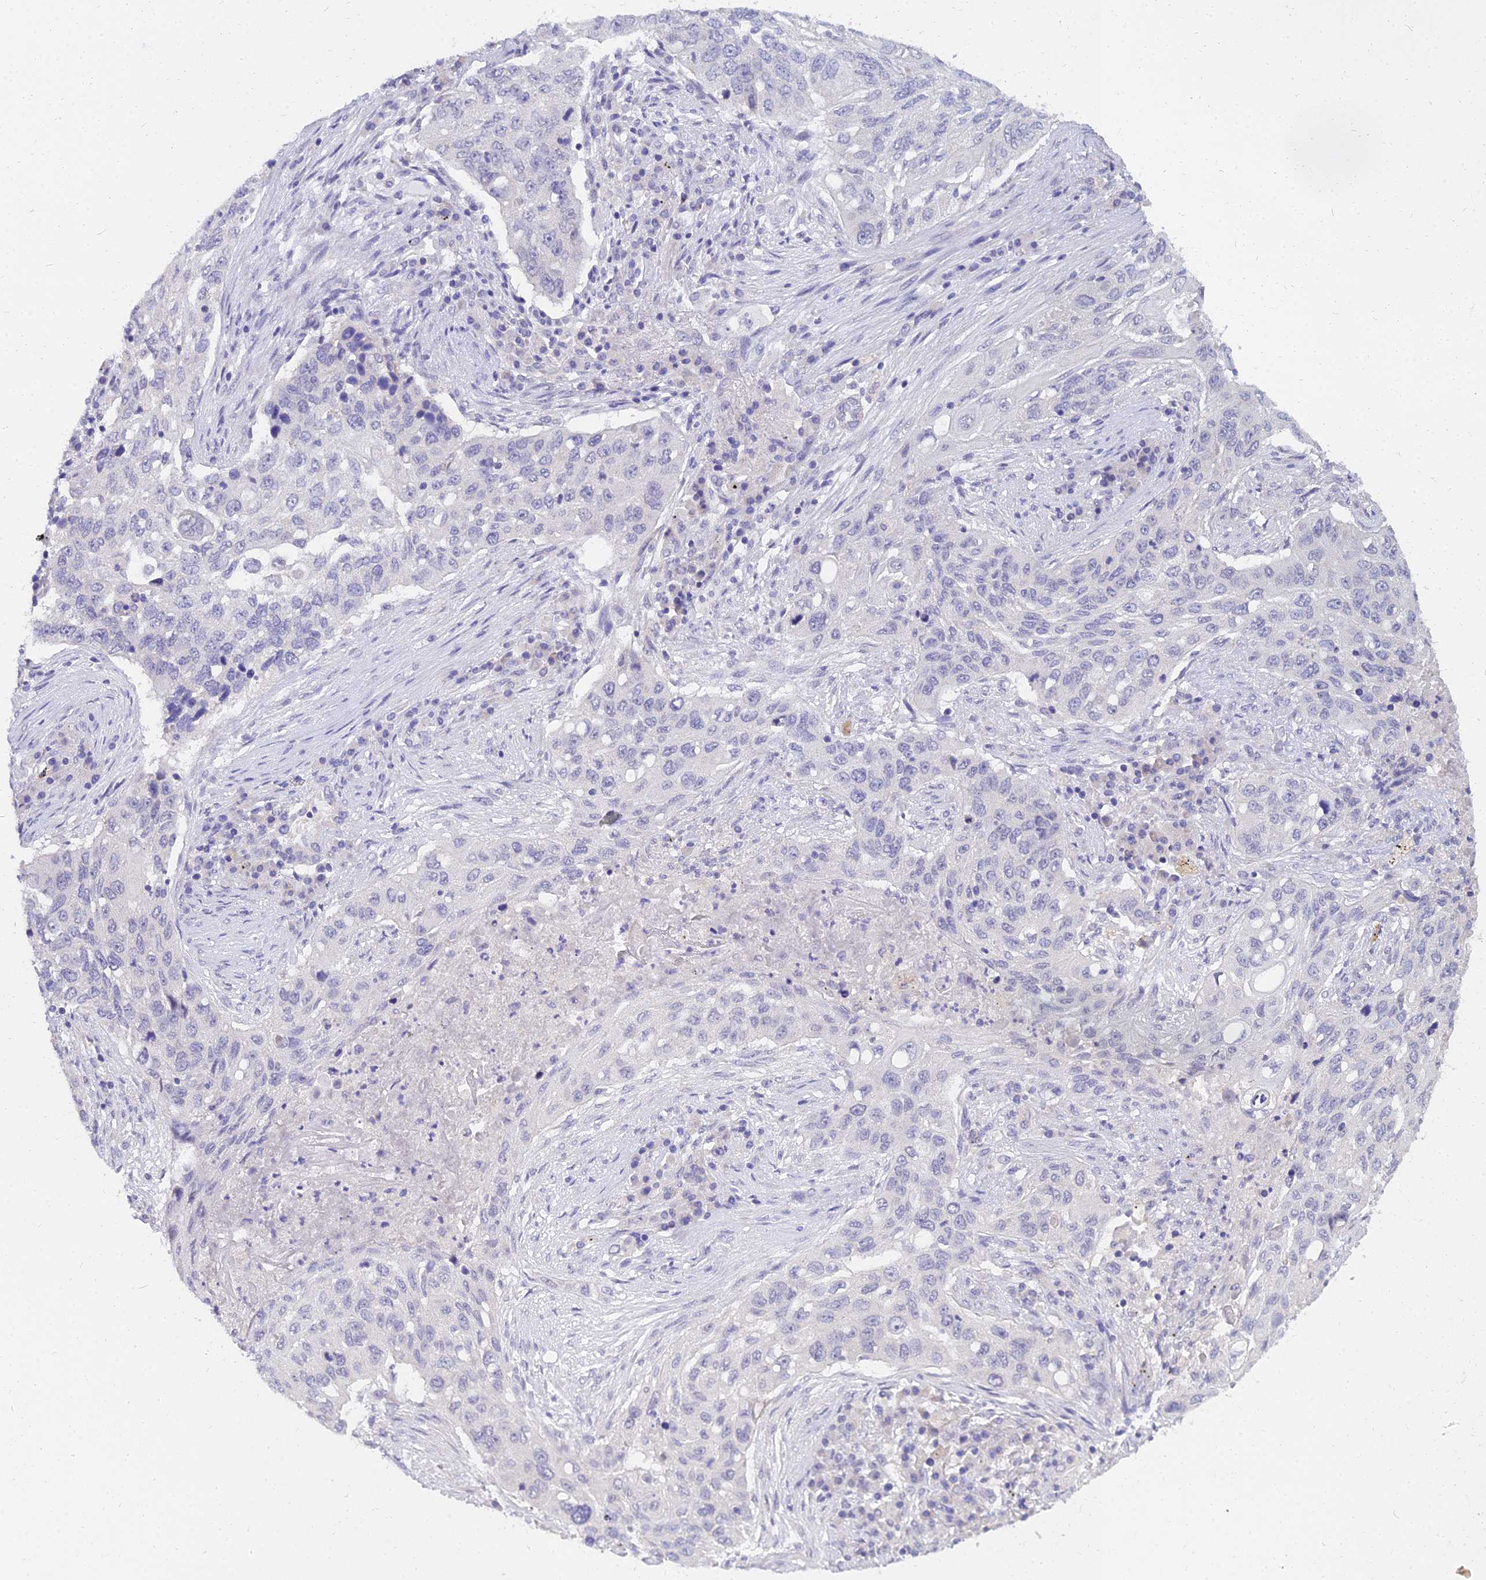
{"staining": {"intensity": "negative", "quantity": "none", "location": "none"}, "tissue": "lung cancer", "cell_type": "Tumor cells", "image_type": "cancer", "snomed": [{"axis": "morphology", "description": "Squamous cell carcinoma, NOS"}, {"axis": "topography", "description": "Lung"}], "caption": "Immunohistochemistry of lung cancer (squamous cell carcinoma) exhibits no expression in tumor cells.", "gene": "NPY", "patient": {"sex": "female", "age": 63}}